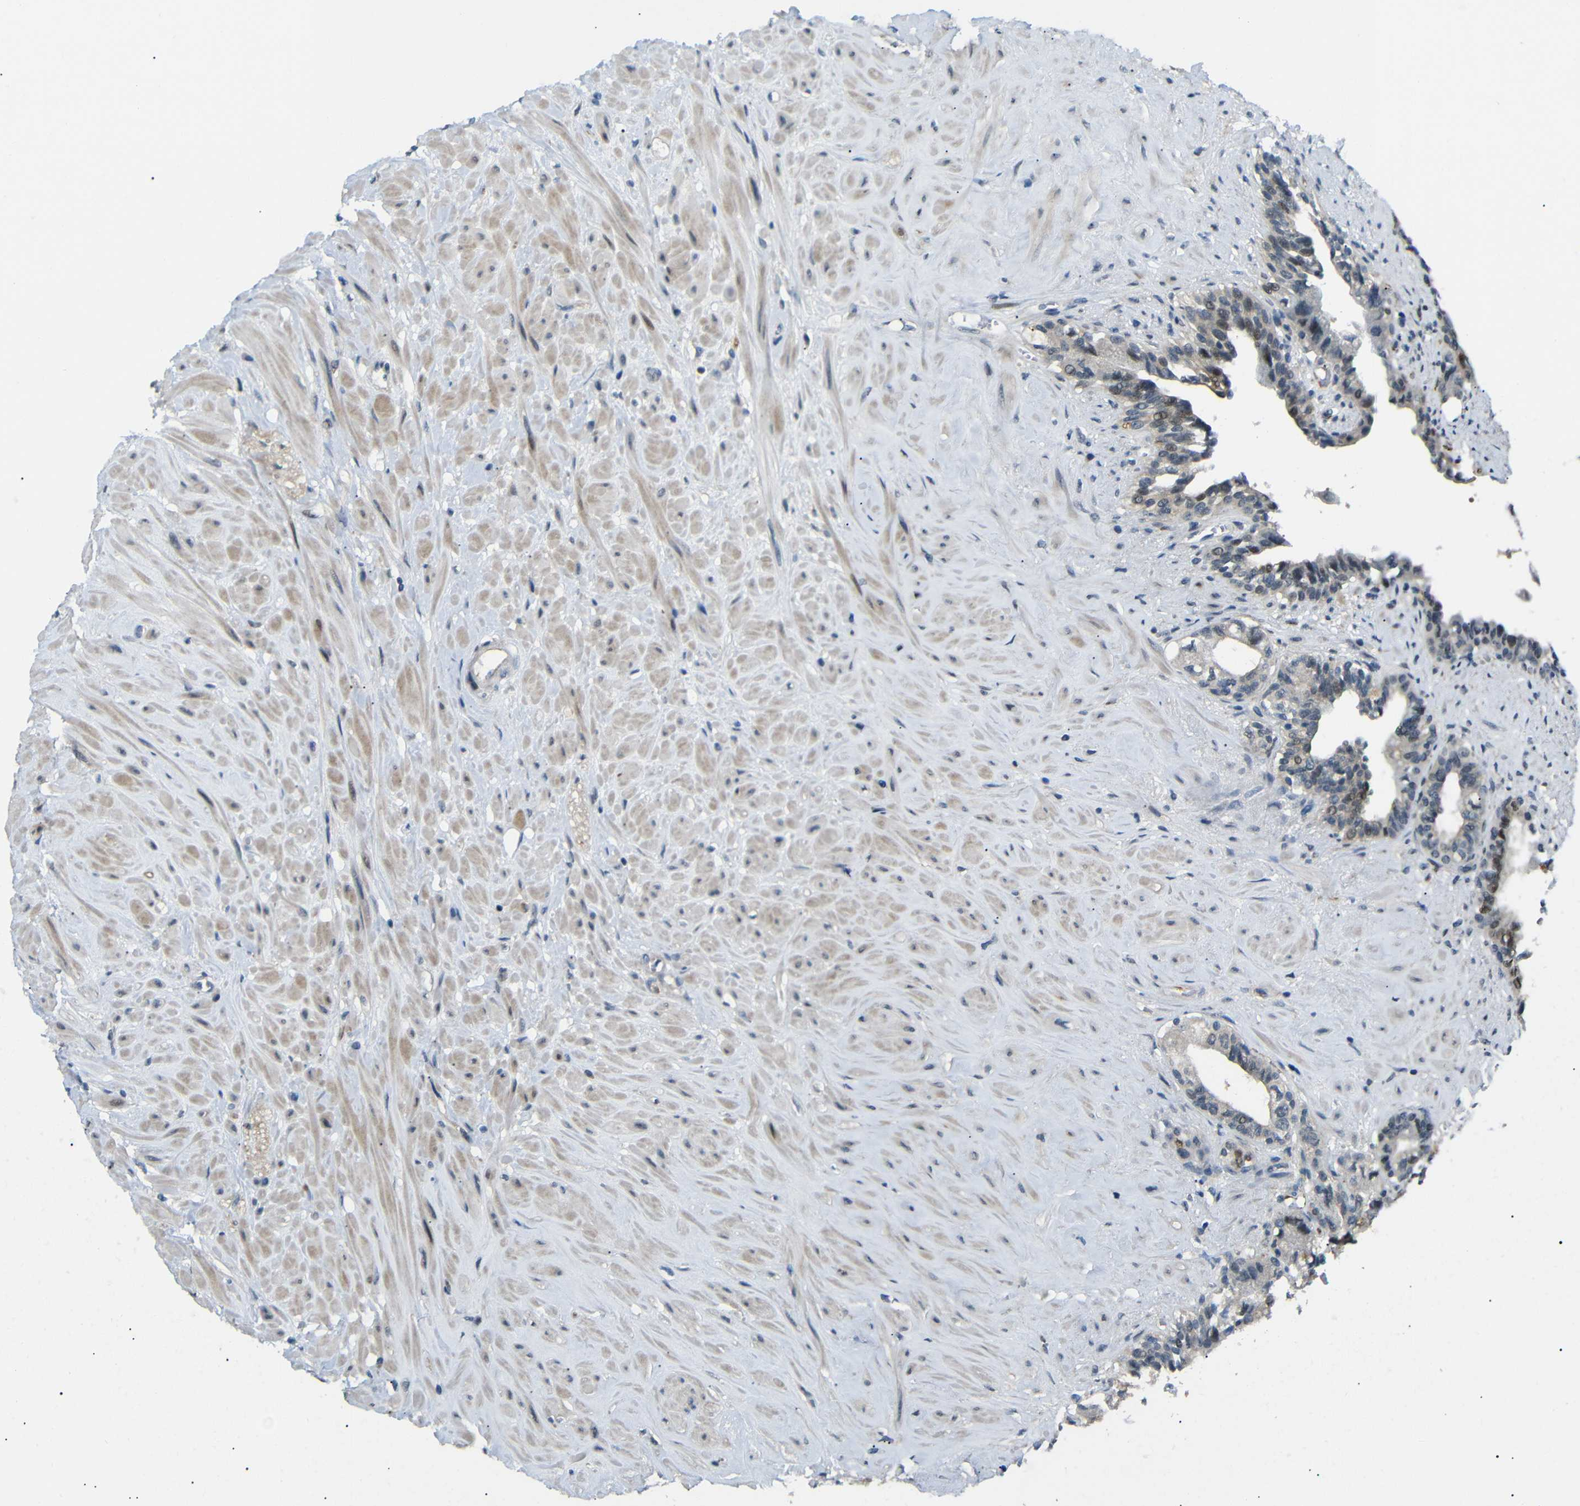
{"staining": {"intensity": "weak", "quantity": "<25%", "location": "cytoplasmic/membranous,nuclear"}, "tissue": "seminal vesicle", "cell_type": "Glandular cells", "image_type": "normal", "snomed": [{"axis": "morphology", "description": "Normal tissue, NOS"}, {"axis": "topography", "description": "Seminal veicle"}], "caption": "Glandular cells show no significant positivity in normal seminal vesicle. (Immunohistochemistry (ihc), brightfield microscopy, high magnification).", "gene": "SYDE1", "patient": {"sex": "male", "age": 63}}